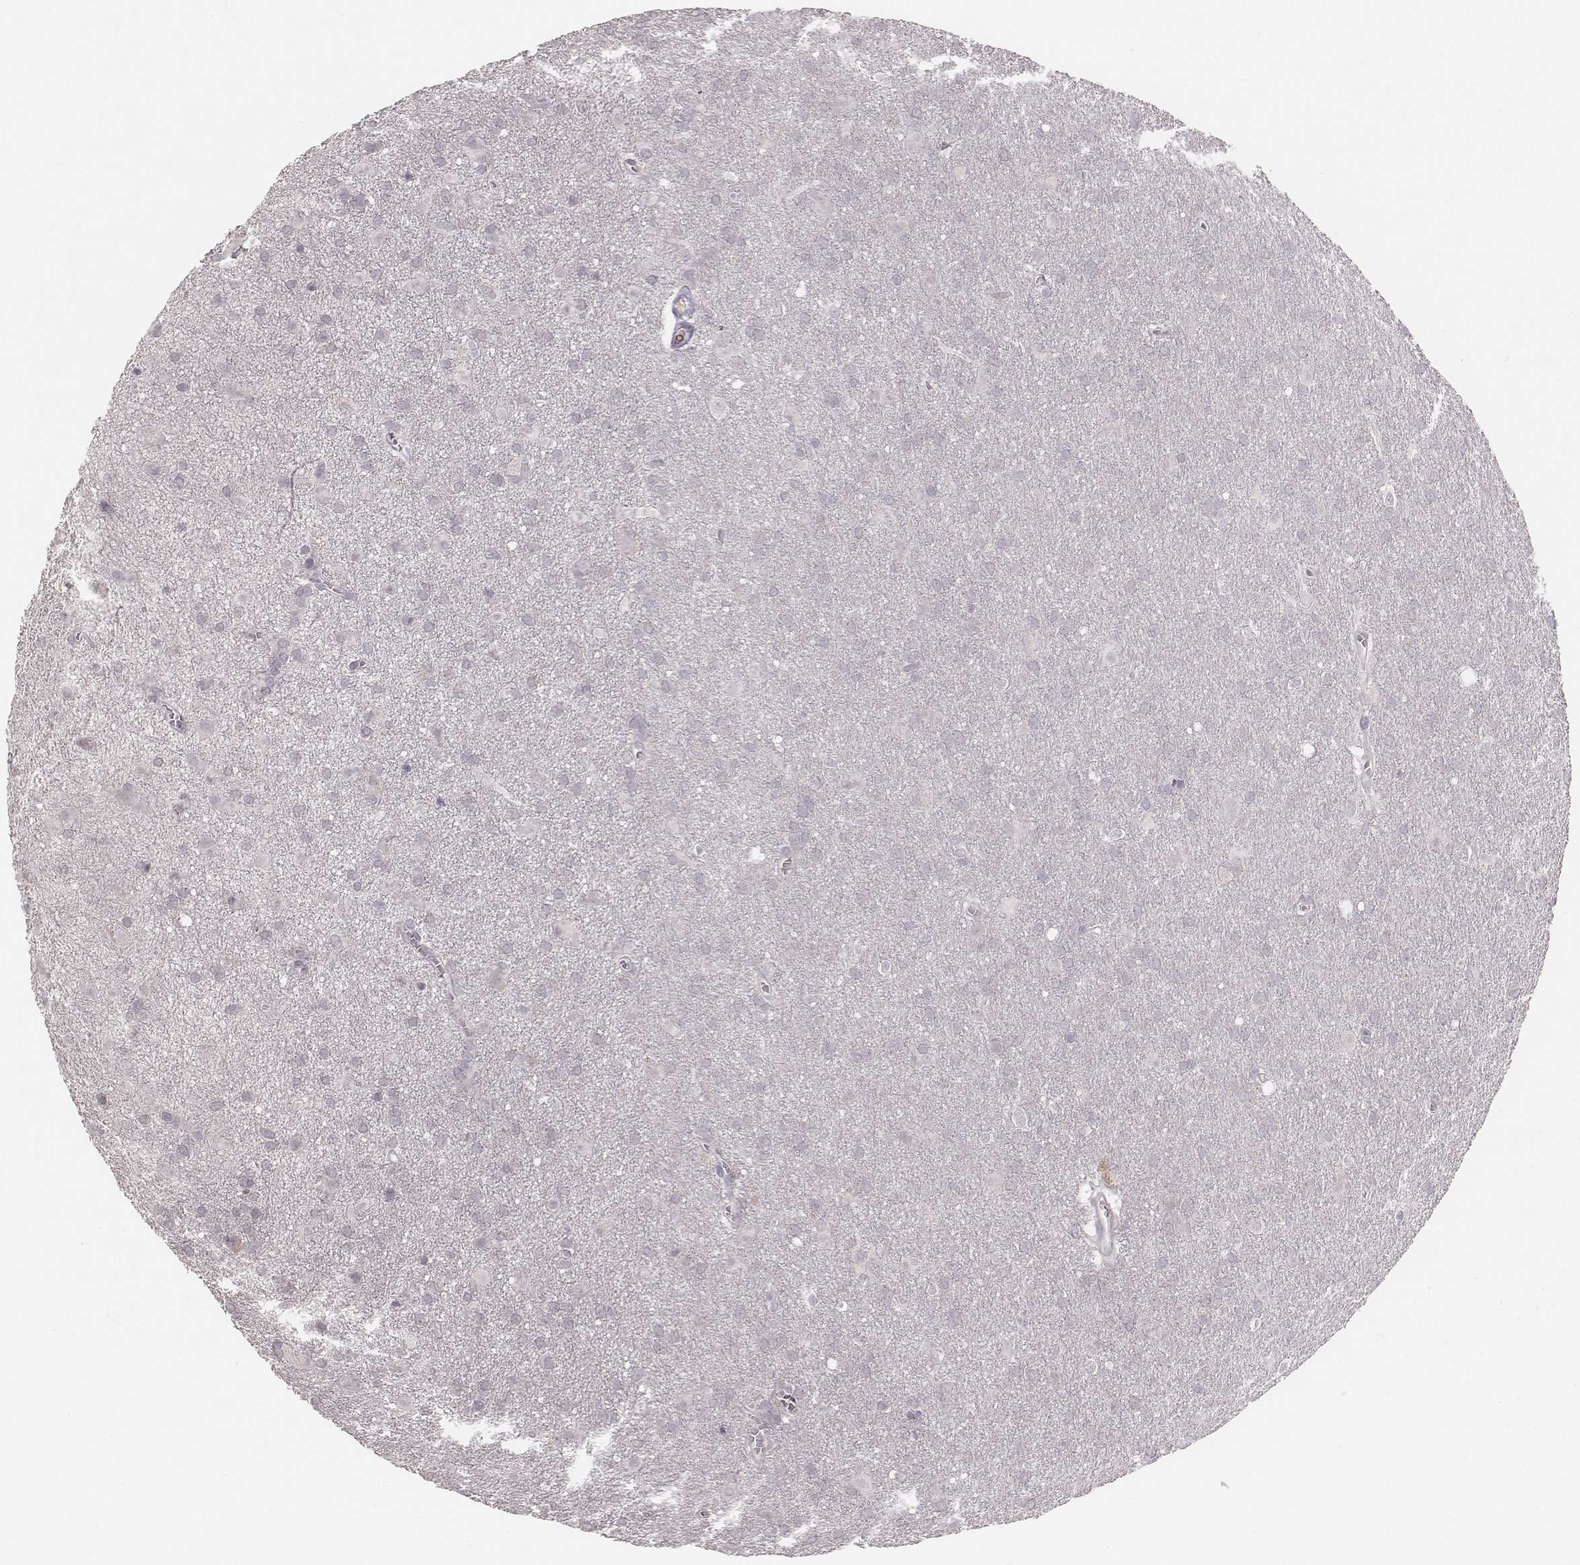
{"staining": {"intensity": "negative", "quantity": "none", "location": "none"}, "tissue": "glioma", "cell_type": "Tumor cells", "image_type": "cancer", "snomed": [{"axis": "morphology", "description": "Glioma, malignant, Low grade"}, {"axis": "topography", "description": "Brain"}], "caption": "Immunohistochemistry (IHC) photomicrograph of glioma stained for a protein (brown), which demonstrates no staining in tumor cells. Nuclei are stained in blue.", "gene": "LY6K", "patient": {"sex": "male", "age": 58}}